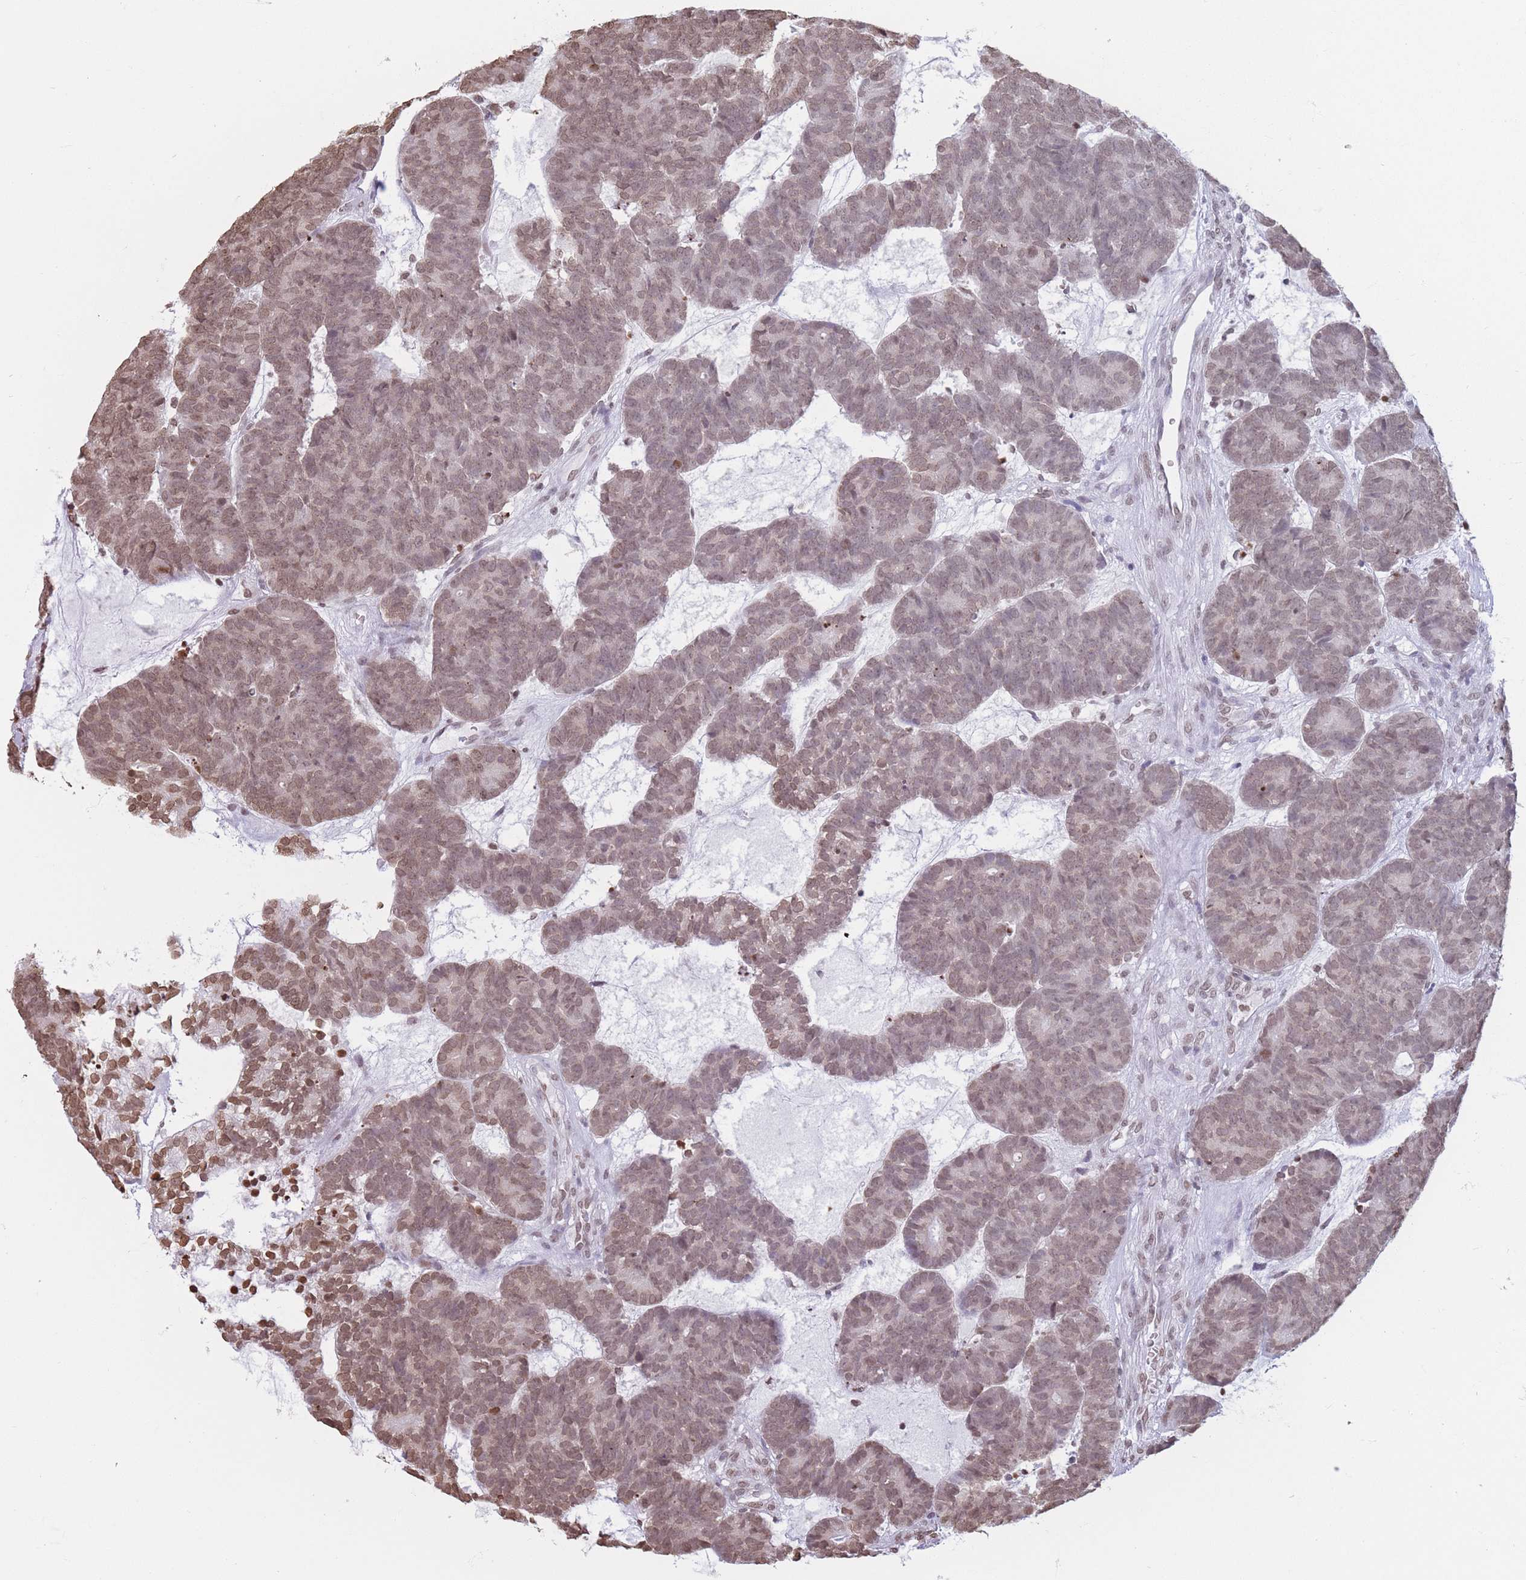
{"staining": {"intensity": "moderate", "quantity": ">75%", "location": "nuclear"}, "tissue": "head and neck cancer", "cell_type": "Tumor cells", "image_type": "cancer", "snomed": [{"axis": "morphology", "description": "Adenocarcinoma, NOS"}, {"axis": "topography", "description": "Head-Neck"}], "caption": "Head and neck cancer stained with a brown dye reveals moderate nuclear positive positivity in approximately >75% of tumor cells.", "gene": "RYK", "patient": {"sex": "female", "age": 81}}